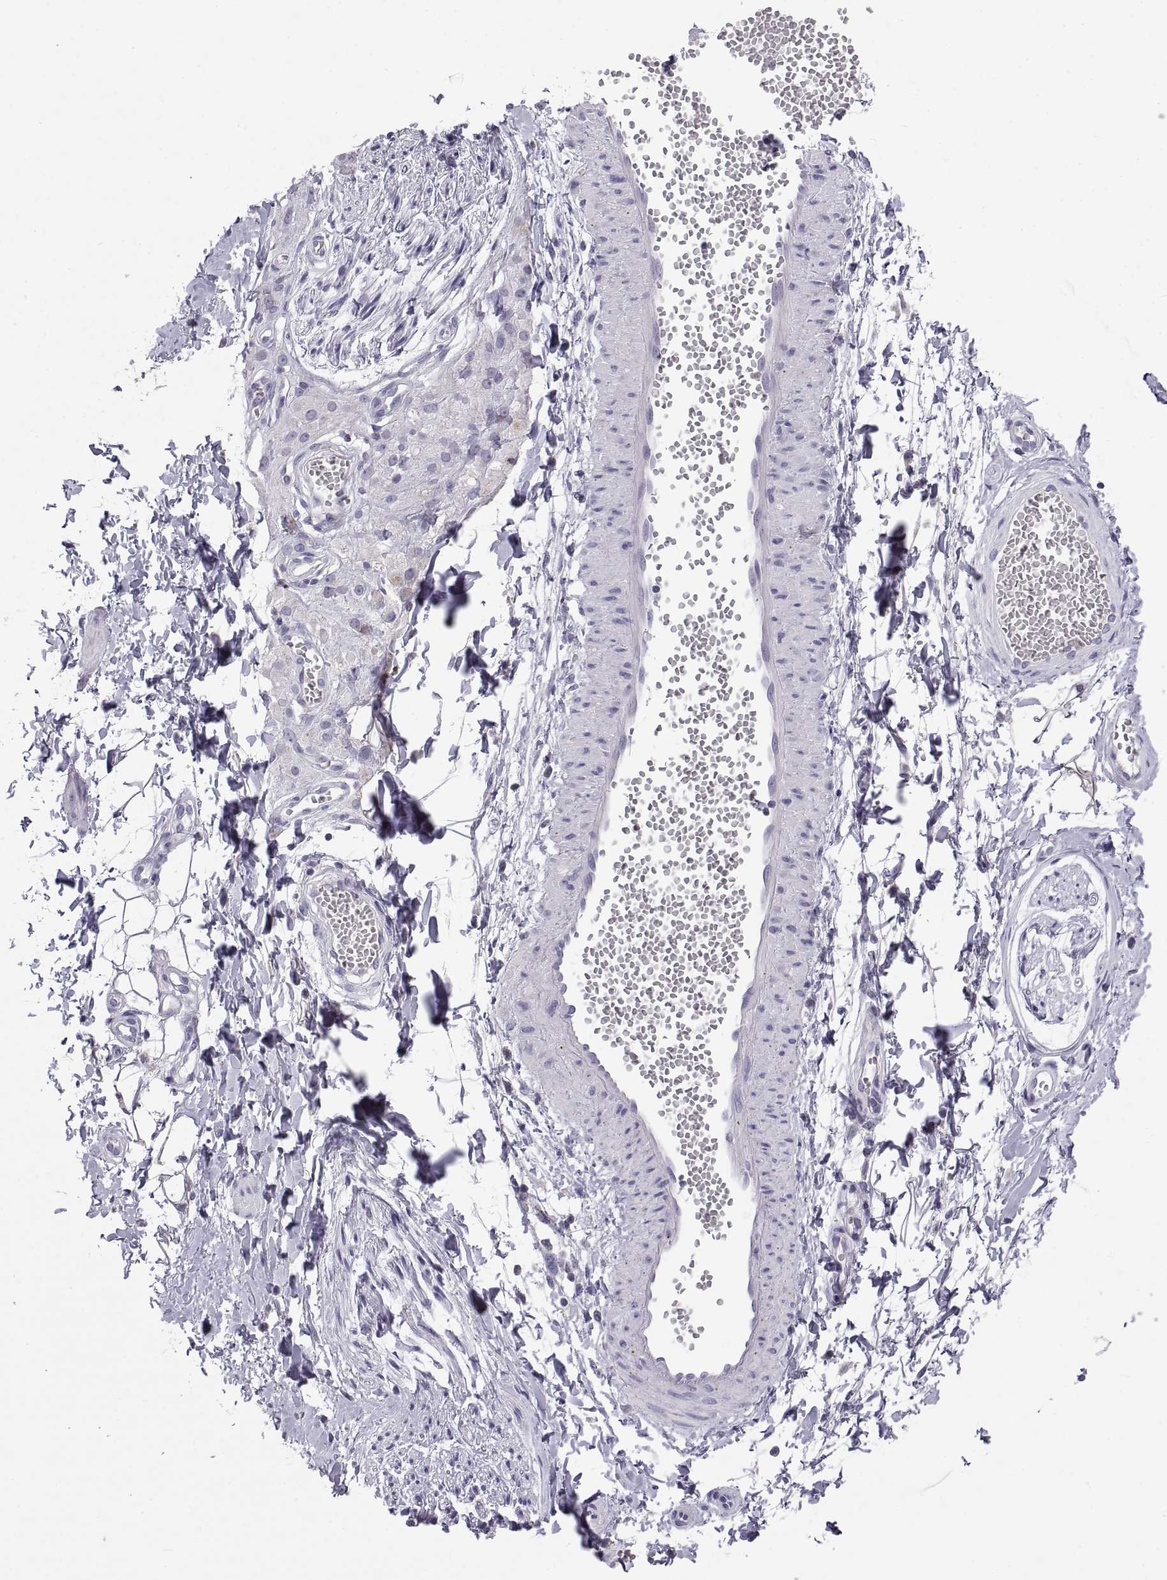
{"staining": {"intensity": "negative", "quantity": "none", "location": "none"}, "tissue": "adipose tissue", "cell_type": "Adipocytes", "image_type": "normal", "snomed": [{"axis": "morphology", "description": "Normal tissue, NOS"}, {"axis": "topography", "description": "Smooth muscle"}, {"axis": "topography", "description": "Peripheral nerve tissue"}], "caption": "DAB immunohistochemical staining of unremarkable human adipose tissue reveals no significant positivity in adipocytes. (Brightfield microscopy of DAB IHC at high magnification).", "gene": "RGS19", "patient": {"sex": "male", "age": 22}}